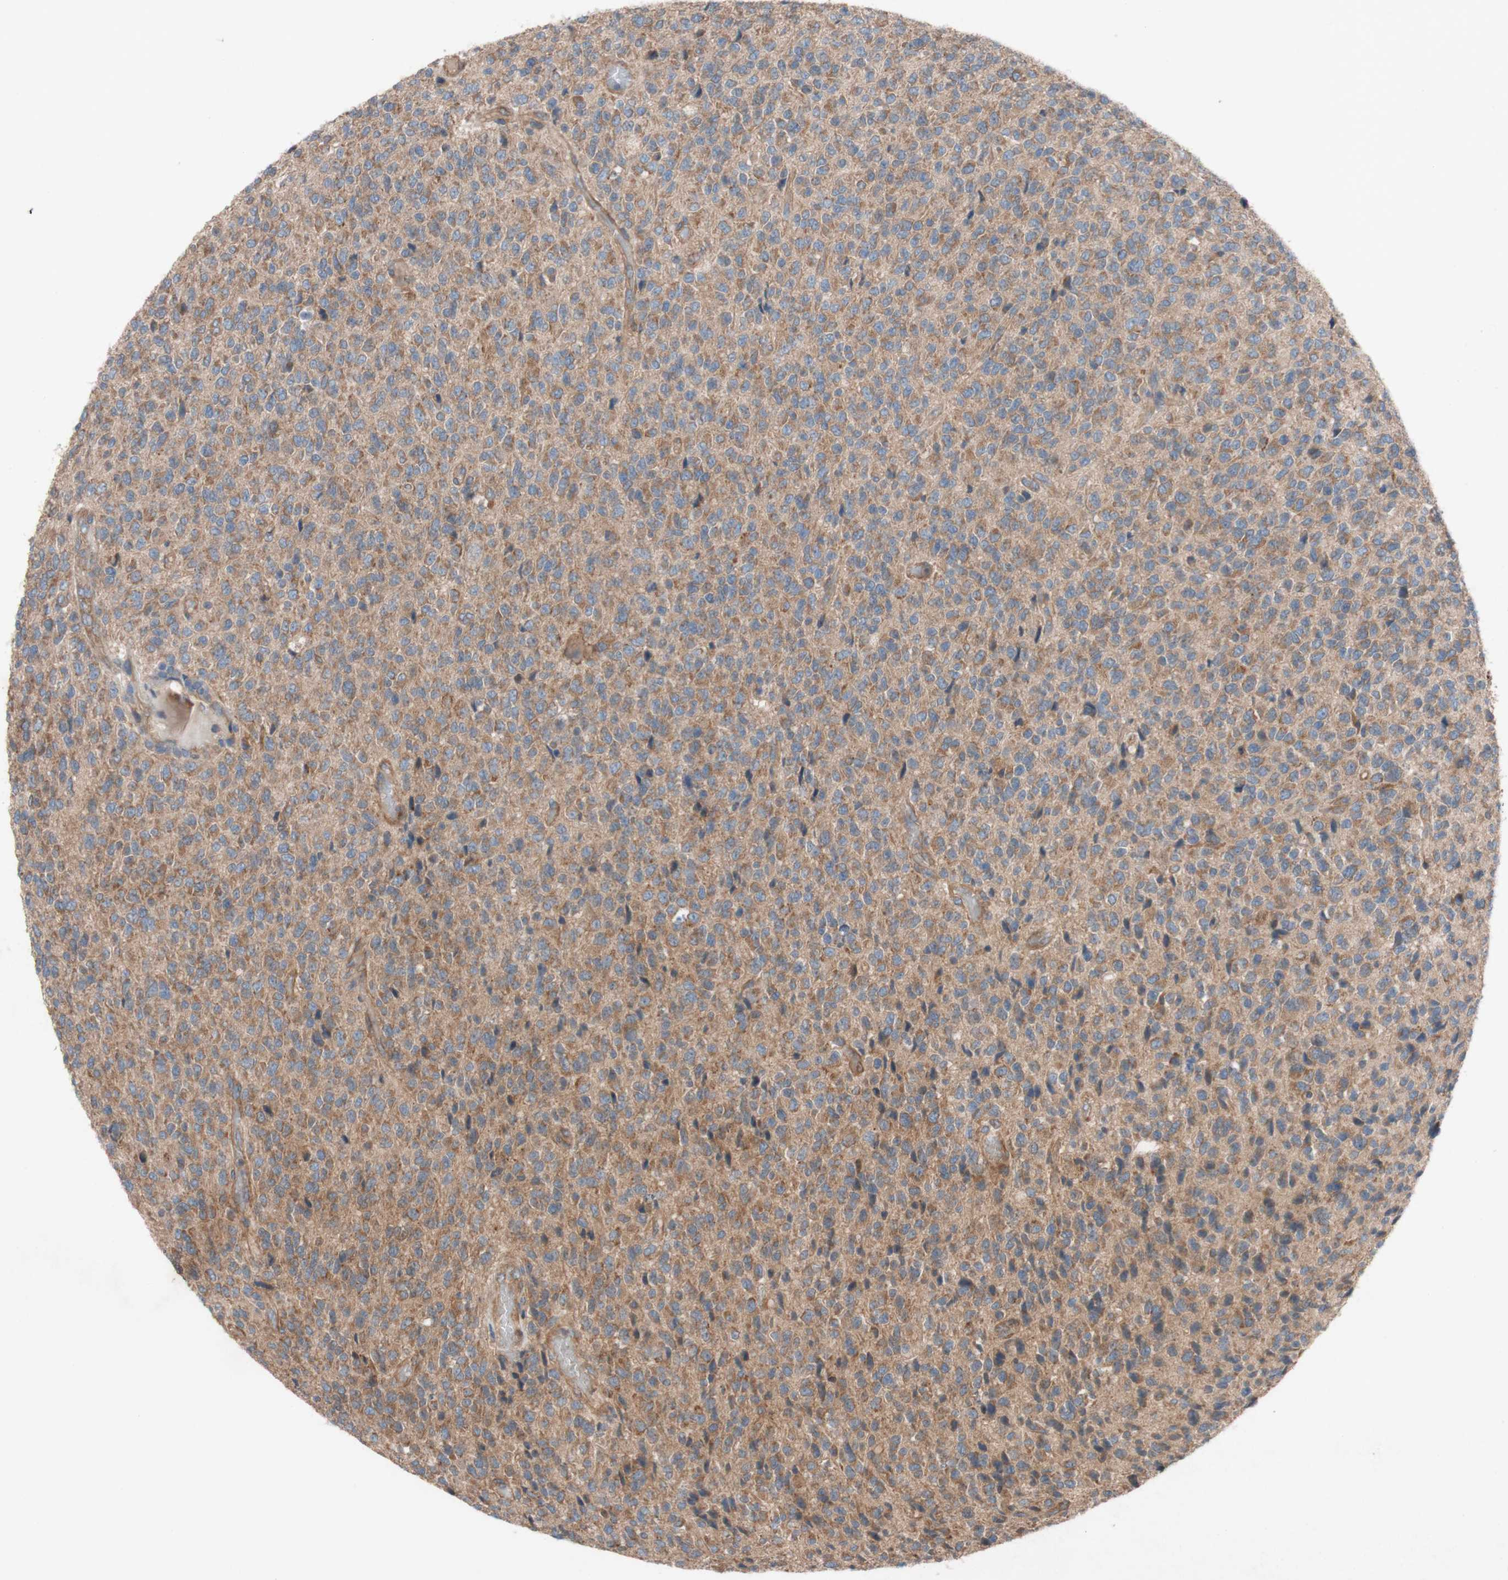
{"staining": {"intensity": "moderate", "quantity": ">75%", "location": "cytoplasmic/membranous"}, "tissue": "glioma", "cell_type": "Tumor cells", "image_type": "cancer", "snomed": [{"axis": "morphology", "description": "Glioma, malignant, High grade"}, {"axis": "topography", "description": "pancreas cauda"}], "caption": "There is medium levels of moderate cytoplasmic/membranous expression in tumor cells of glioma, as demonstrated by immunohistochemical staining (brown color).", "gene": "TST", "patient": {"sex": "male", "age": 60}}